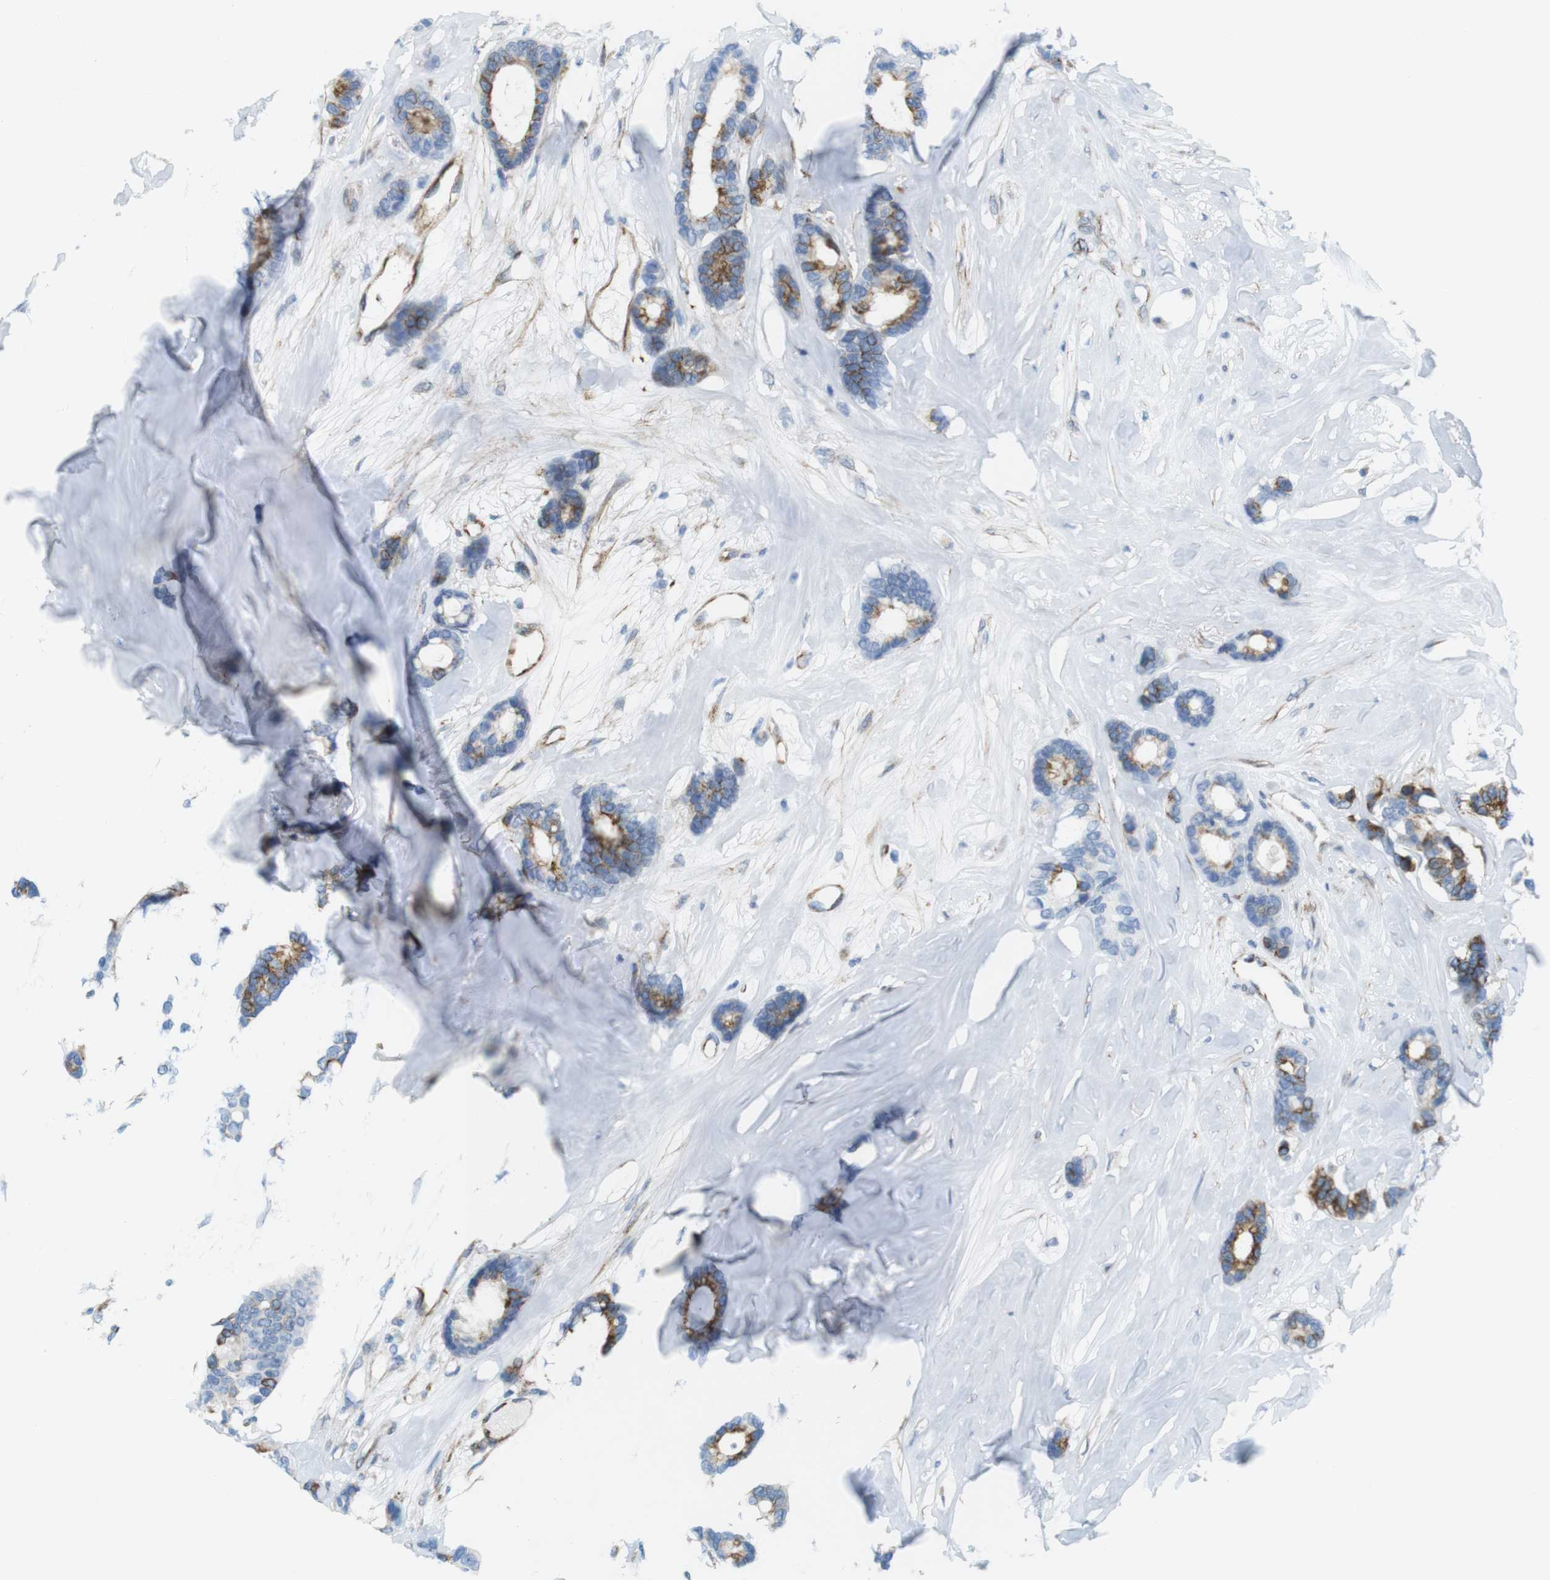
{"staining": {"intensity": "strong", "quantity": "<25%", "location": "cytoplasmic/membranous"}, "tissue": "breast cancer", "cell_type": "Tumor cells", "image_type": "cancer", "snomed": [{"axis": "morphology", "description": "Duct carcinoma"}, {"axis": "topography", "description": "Breast"}], "caption": "A micrograph showing strong cytoplasmic/membranous staining in about <25% of tumor cells in breast cancer, as visualized by brown immunohistochemical staining.", "gene": "MYH9", "patient": {"sex": "female", "age": 87}}